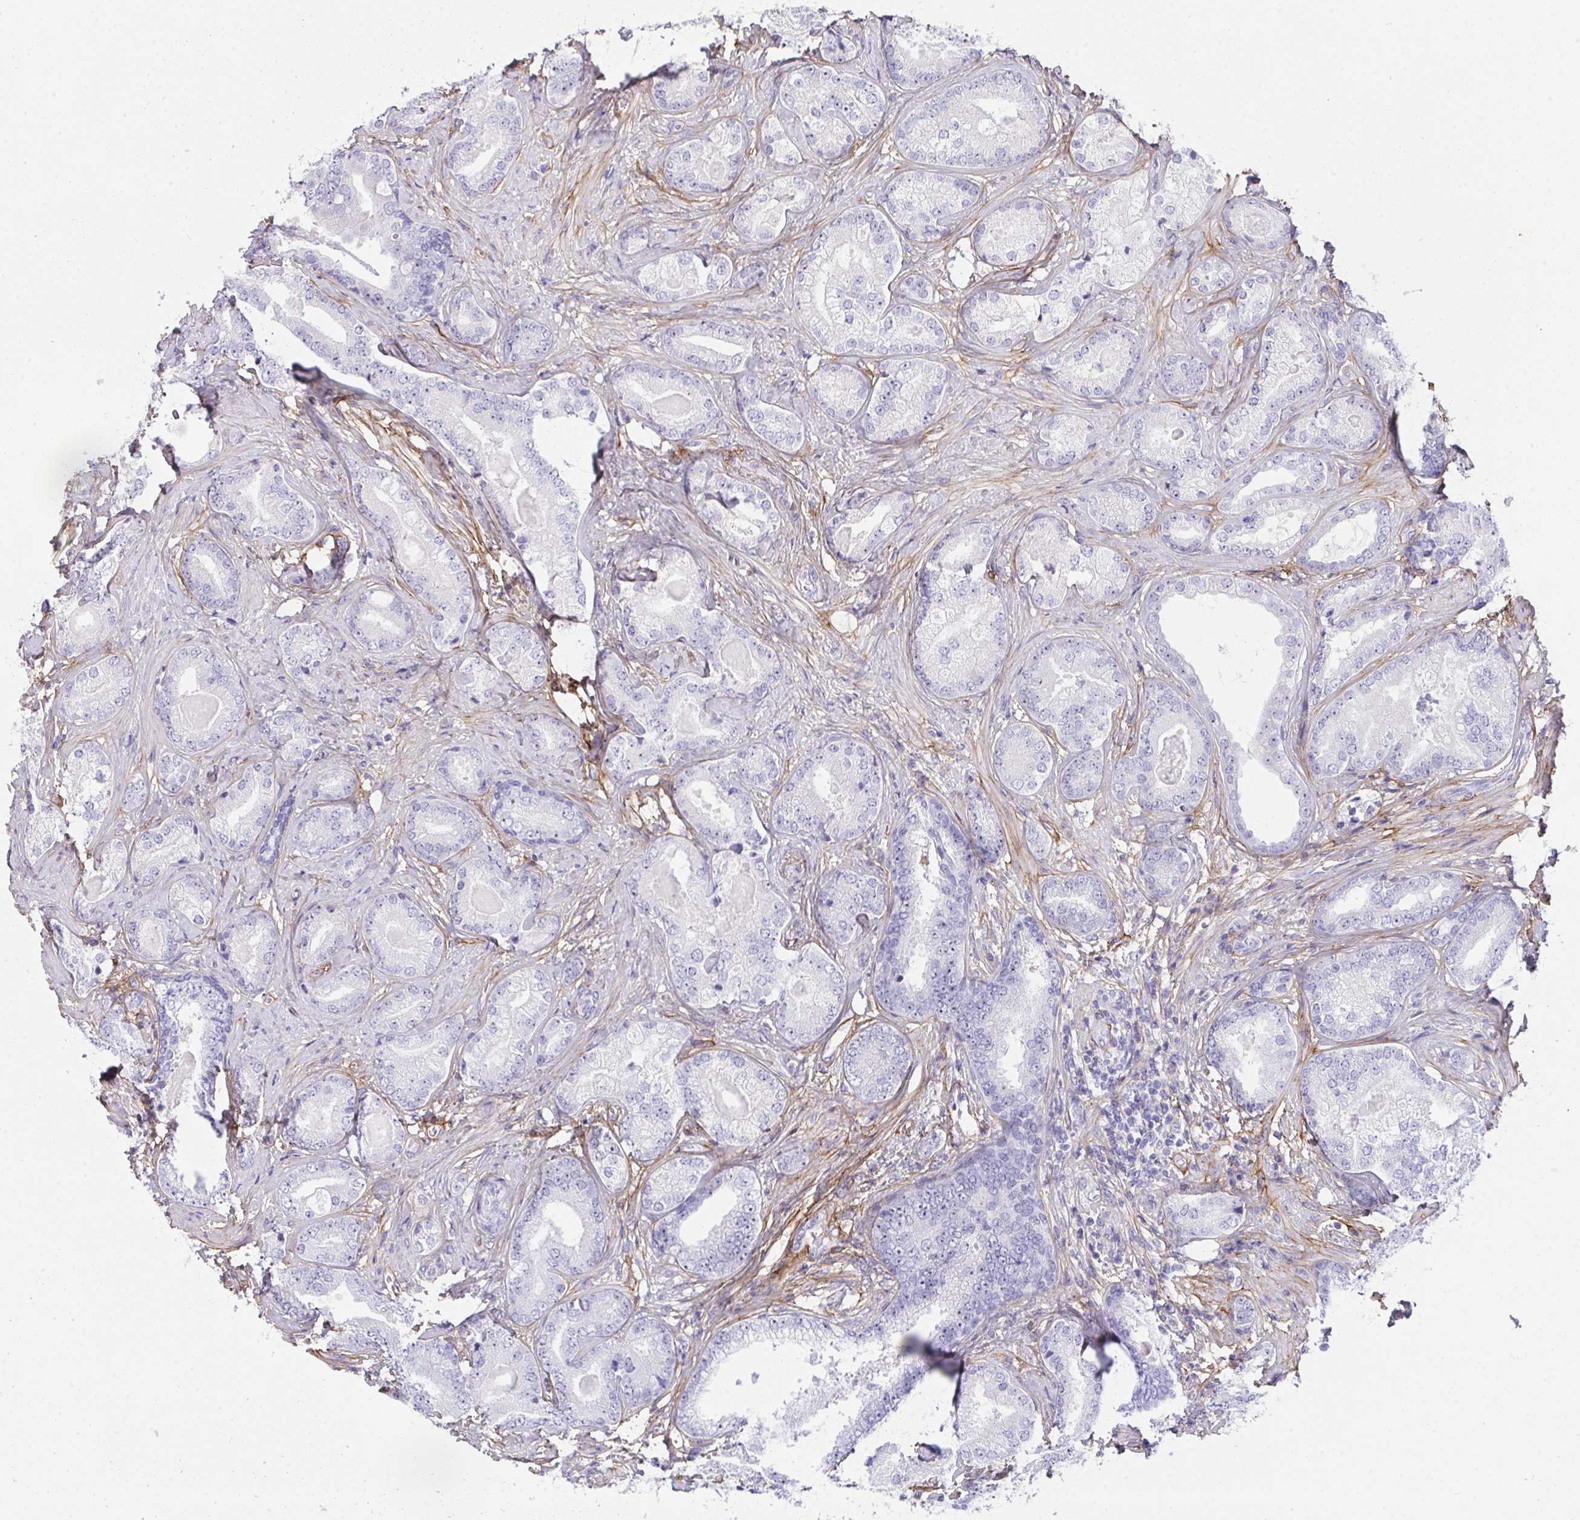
{"staining": {"intensity": "negative", "quantity": "none", "location": "none"}, "tissue": "prostate cancer", "cell_type": "Tumor cells", "image_type": "cancer", "snomed": [{"axis": "morphology", "description": "Adenocarcinoma, High grade"}, {"axis": "topography", "description": "Prostate"}], "caption": "Immunohistochemistry (IHC) of prostate high-grade adenocarcinoma shows no expression in tumor cells.", "gene": "LHFPL6", "patient": {"sex": "male", "age": 62}}